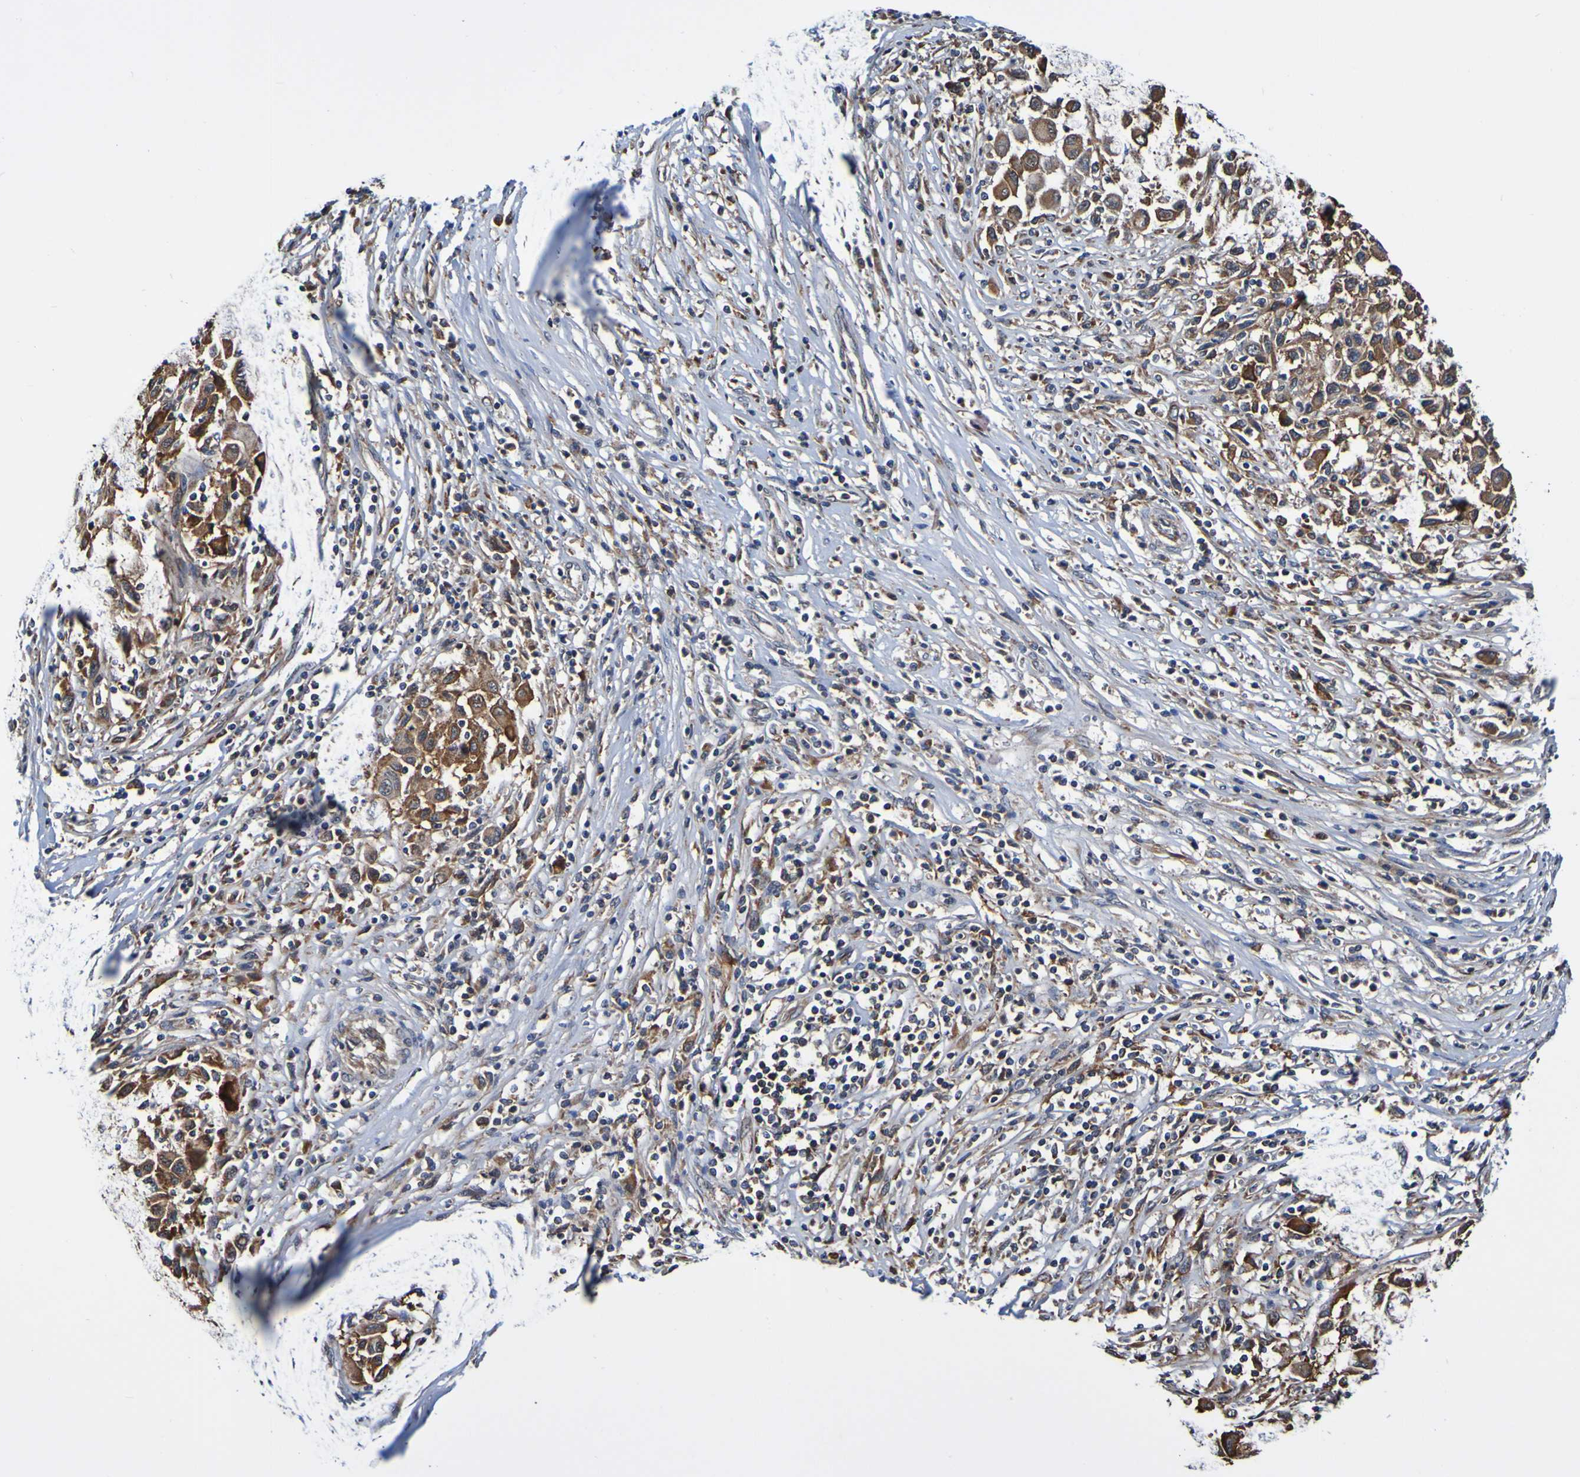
{"staining": {"intensity": "moderate", "quantity": ">75%", "location": "cytoplasmic/membranous"}, "tissue": "melanoma", "cell_type": "Tumor cells", "image_type": "cancer", "snomed": [{"axis": "morphology", "description": "Malignant melanoma, Metastatic site"}, {"axis": "topography", "description": "Lymph node"}], "caption": "Protein positivity by IHC demonstrates moderate cytoplasmic/membranous staining in about >75% of tumor cells in malignant melanoma (metastatic site). The protein is shown in brown color, while the nuclei are stained blue.", "gene": "AXIN1", "patient": {"sex": "male", "age": 61}}